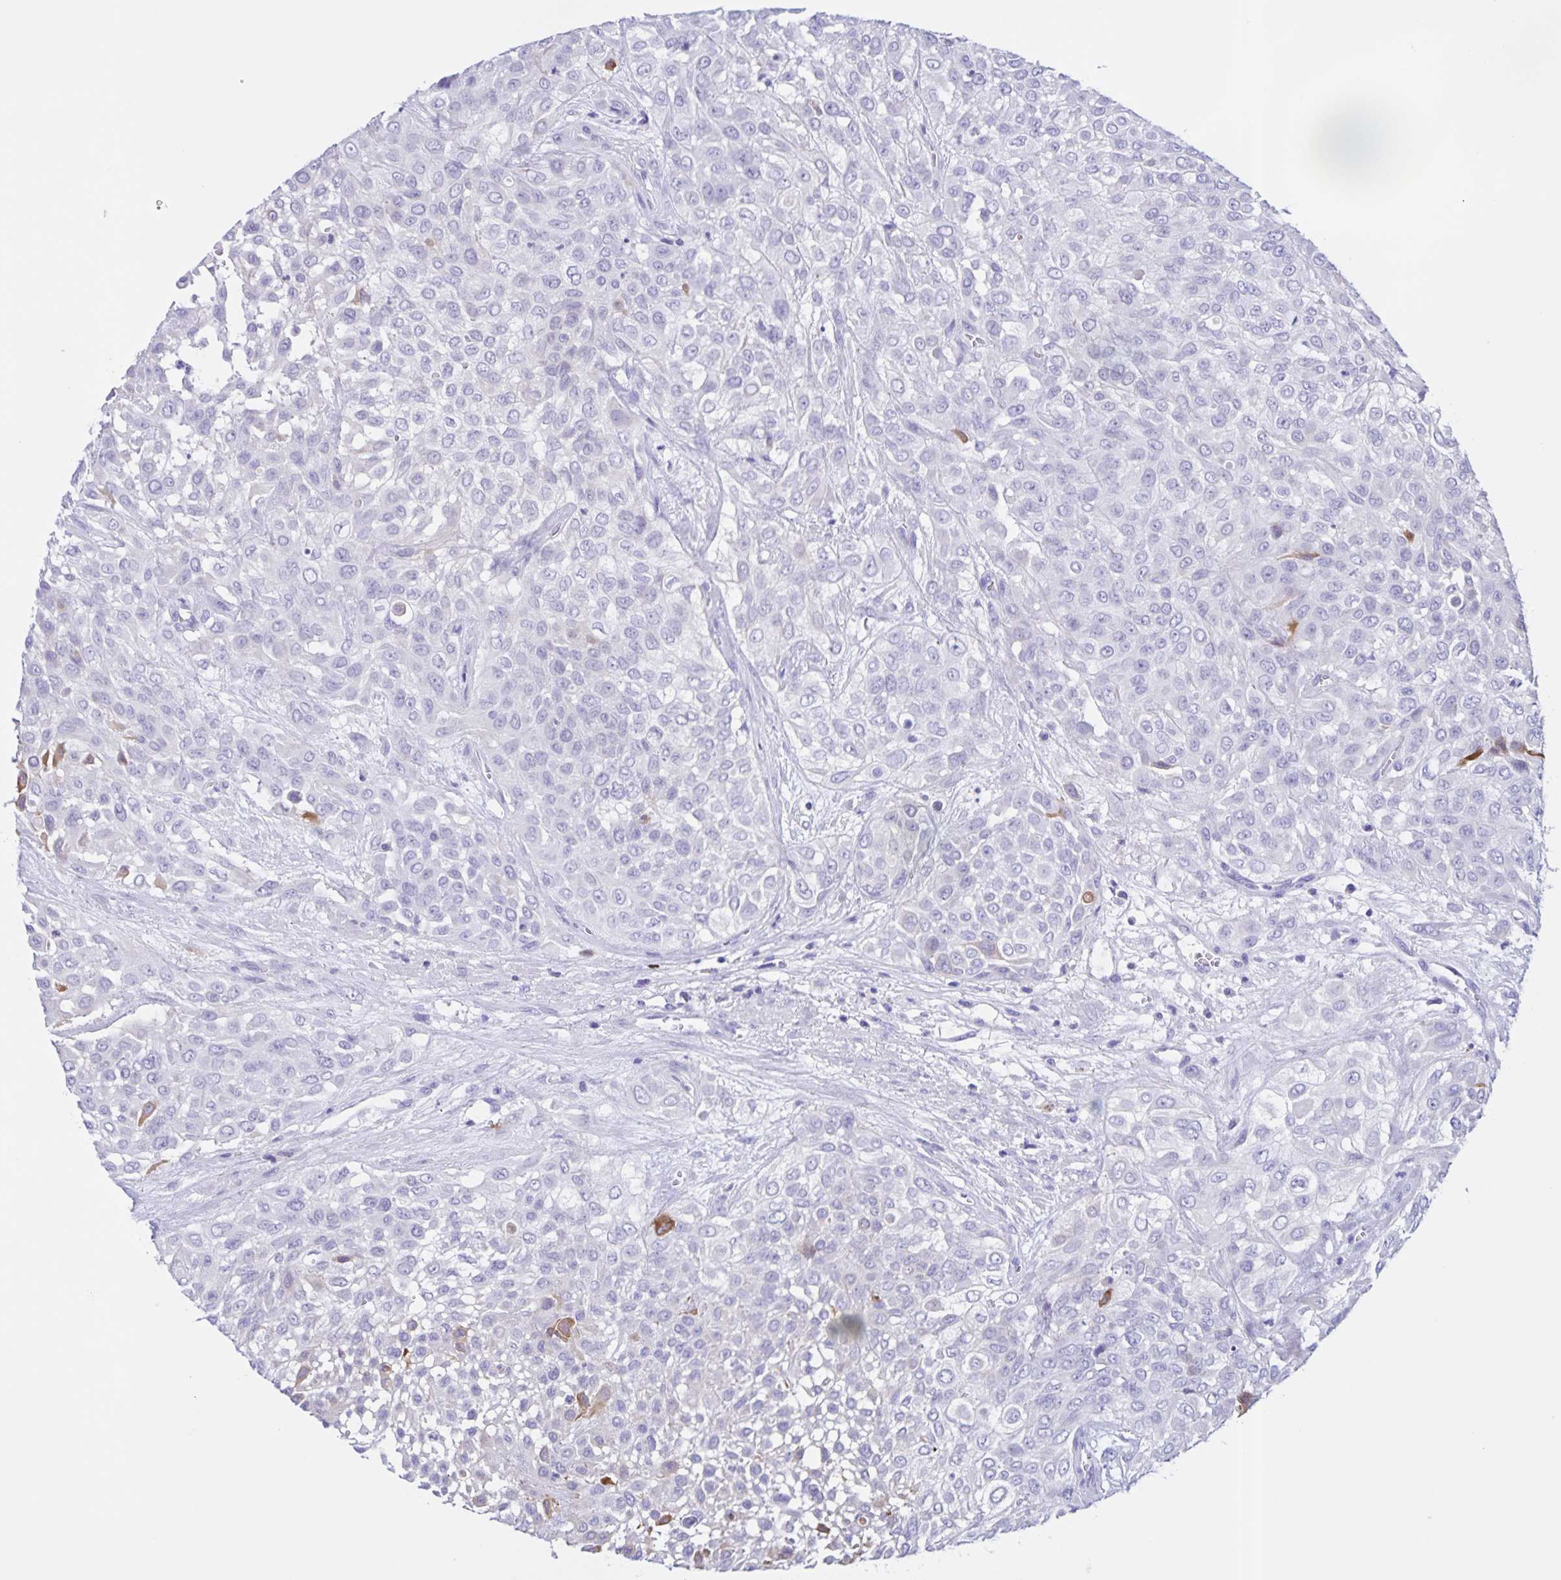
{"staining": {"intensity": "strong", "quantity": "<25%", "location": "cytoplasmic/membranous"}, "tissue": "urothelial cancer", "cell_type": "Tumor cells", "image_type": "cancer", "snomed": [{"axis": "morphology", "description": "Urothelial carcinoma, High grade"}, {"axis": "topography", "description": "Urinary bladder"}], "caption": "Strong cytoplasmic/membranous protein positivity is appreciated in approximately <25% of tumor cells in urothelial cancer.", "gene": "TGIF2LX", "patient": {"sex": "male", "age": 57}}